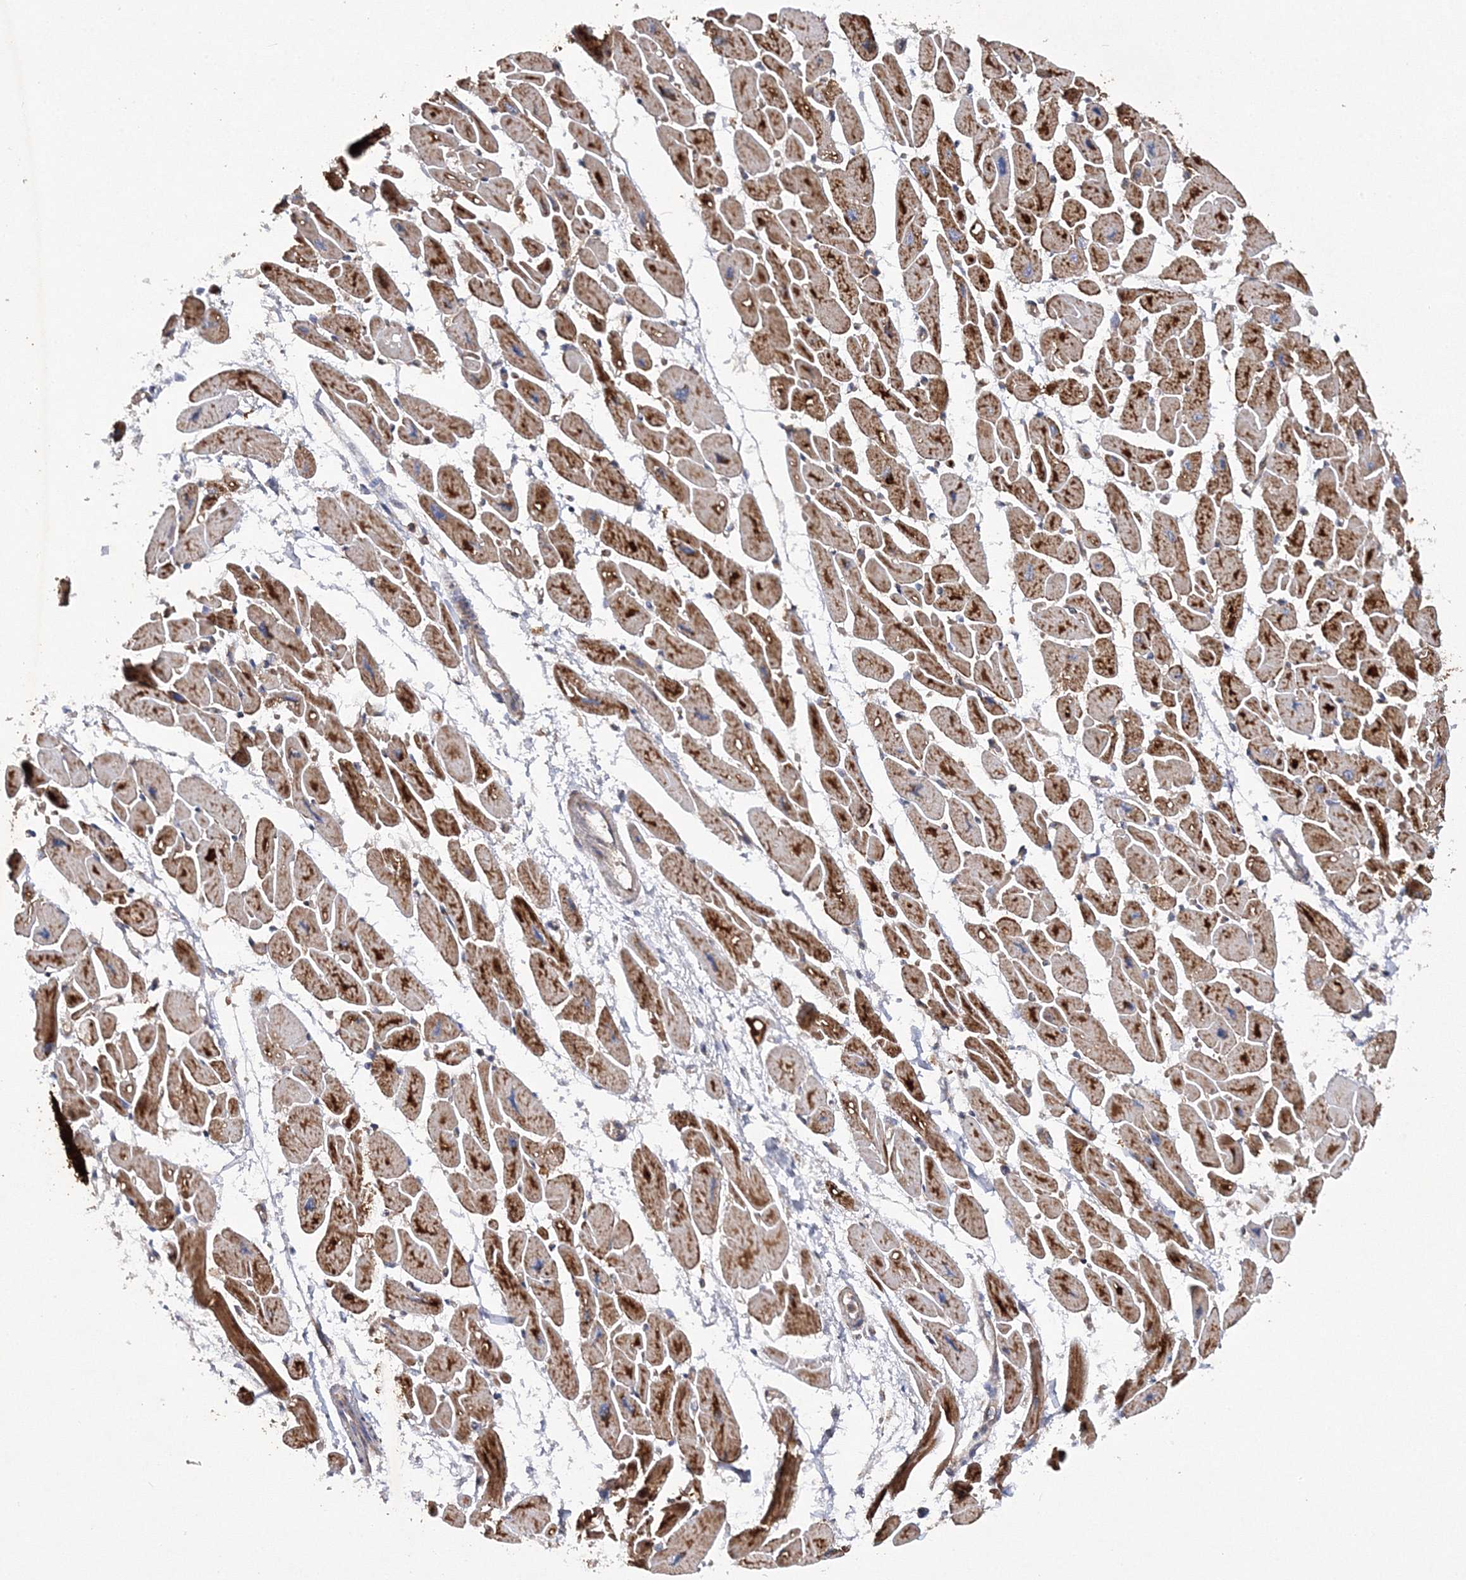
{"staining": {"intensity": "strong", "quantity": "25%-75%", "location": "cytoplasmic/membranous"}, "tissue": "heart muscle", "cell_type": "Cardiomyocytes", "image_type": "normal", "snomed": [{"axis": "morphology", "description": "Normal tissue, NOS"}, {"axis": "topography", "description": "Heart"}], "caption": "Immunohistochemistry (IHC) of normal human heart muscle shows high levels of strong cytoplasmic/membranous positivity in about 25%-75% of cardiomyocytes.", "gene": "DNAJC13", "patient": {"sex": "female", "age": 54}}